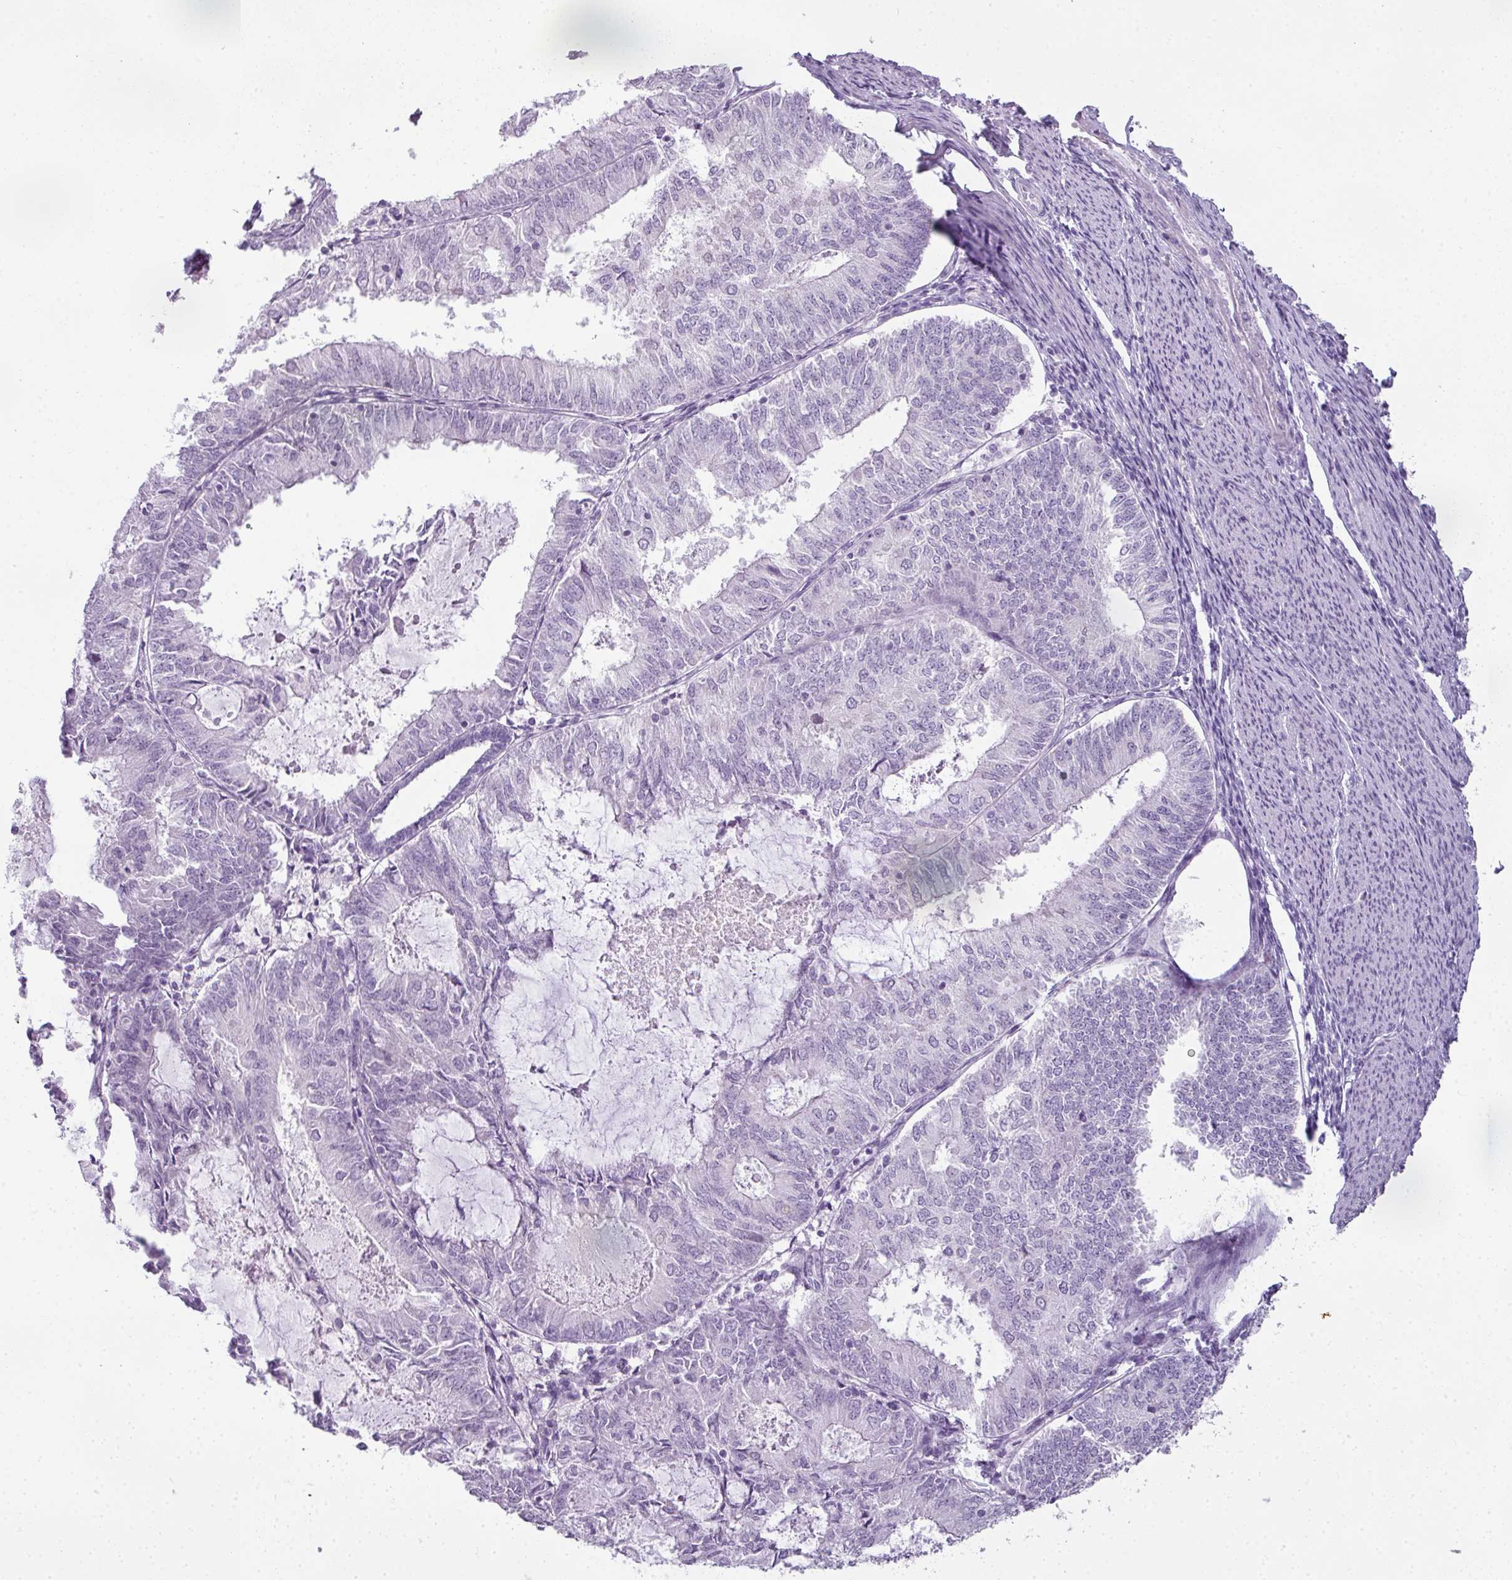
{"staining": {"intensity": "negative", "quantity": "none", "location": "none"}, "tissue": "endometrial cancer", "cell_type": "Tumor cells", "image_type": "cancer", "snomed": [{"axis": "morphology", "description": "Adenocarcinoma, NOS"}, {"axis": "topography", "description": "Endometrium"}], "caption": "This micrograph is of endometrial adenocarcinoma stained with immunohistochemistry (IHC) to label a protein in brown with the nuclei are counter-stained blue. There is no staining in tumor cells. (DAB (3,3'-diaminobenzidine) immunohistochemistry visualized using brightfield microscopy, high magnification).", "gene": "RBMY1F", "patient": {"sex": "female", "age": 57}}